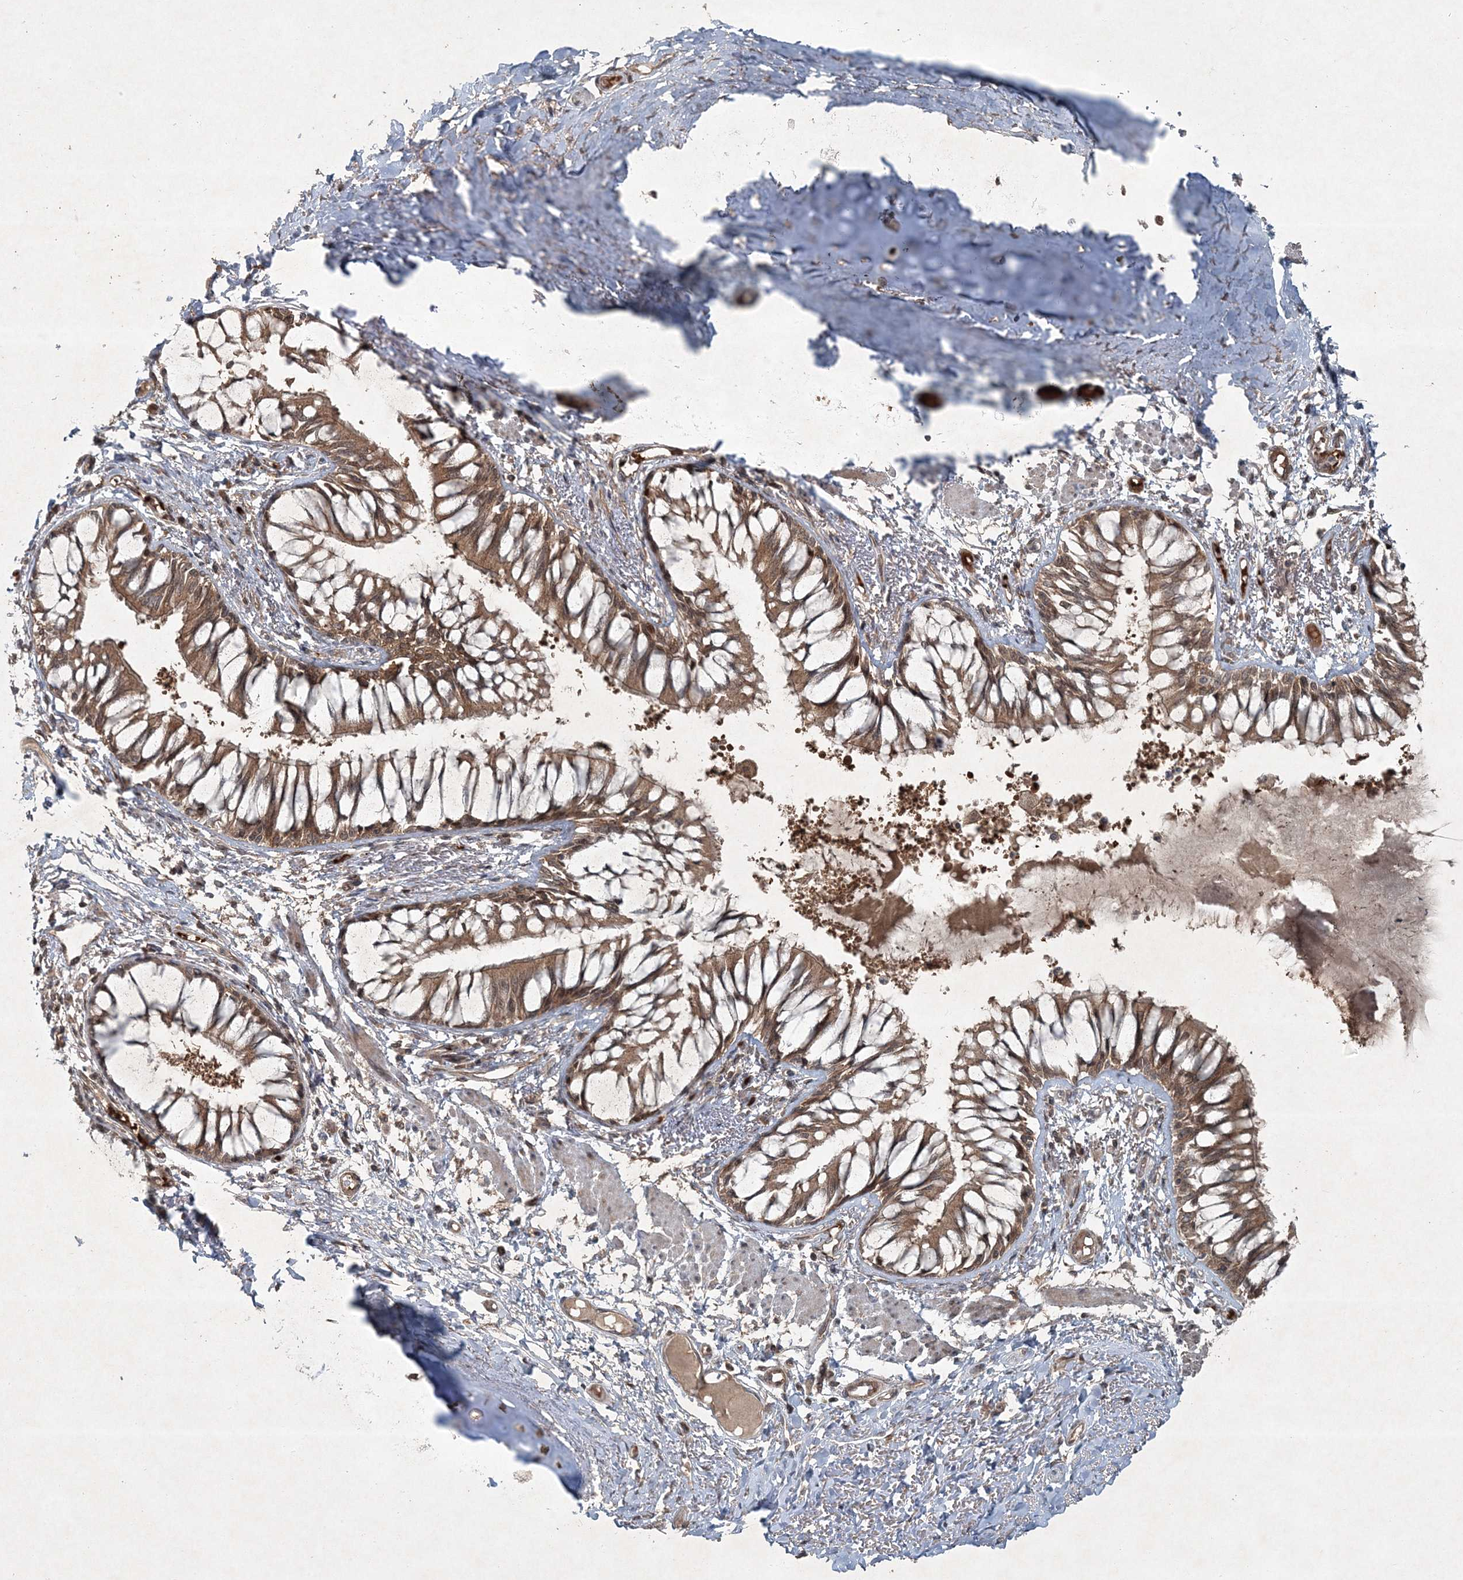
{"staining": {"intensity": "moderate", "quantity": ">75%", "location": "cytoplasmic/membranous,nuclear"}, "tissue": "bronchus", "cell_type": "Respiratory epithelial cells", "image_type": "normal", "snomed": [{"axis": "morphology", "description": "Normal tissue, NOS"}, {"axis": "topography", "description": "Cartilage tissue"}, {"axis": "topography", "description": "Bronchus"}, {"axis": "topography", "description": "Lung"}], "caption": "Immunohistochemistry photomicrograph of normal bronchus: bronchus stained using IHC demonstrates medium levels of moderate protein expression localized specifically in the cytoplasmic/membranous,nuclear of respiratory epithelial cells, appearing as a cytoplasmic/membranous,nuclear brown color.", "gene": "FBXL17", "patient": {"sex": "male", "age": 64}}